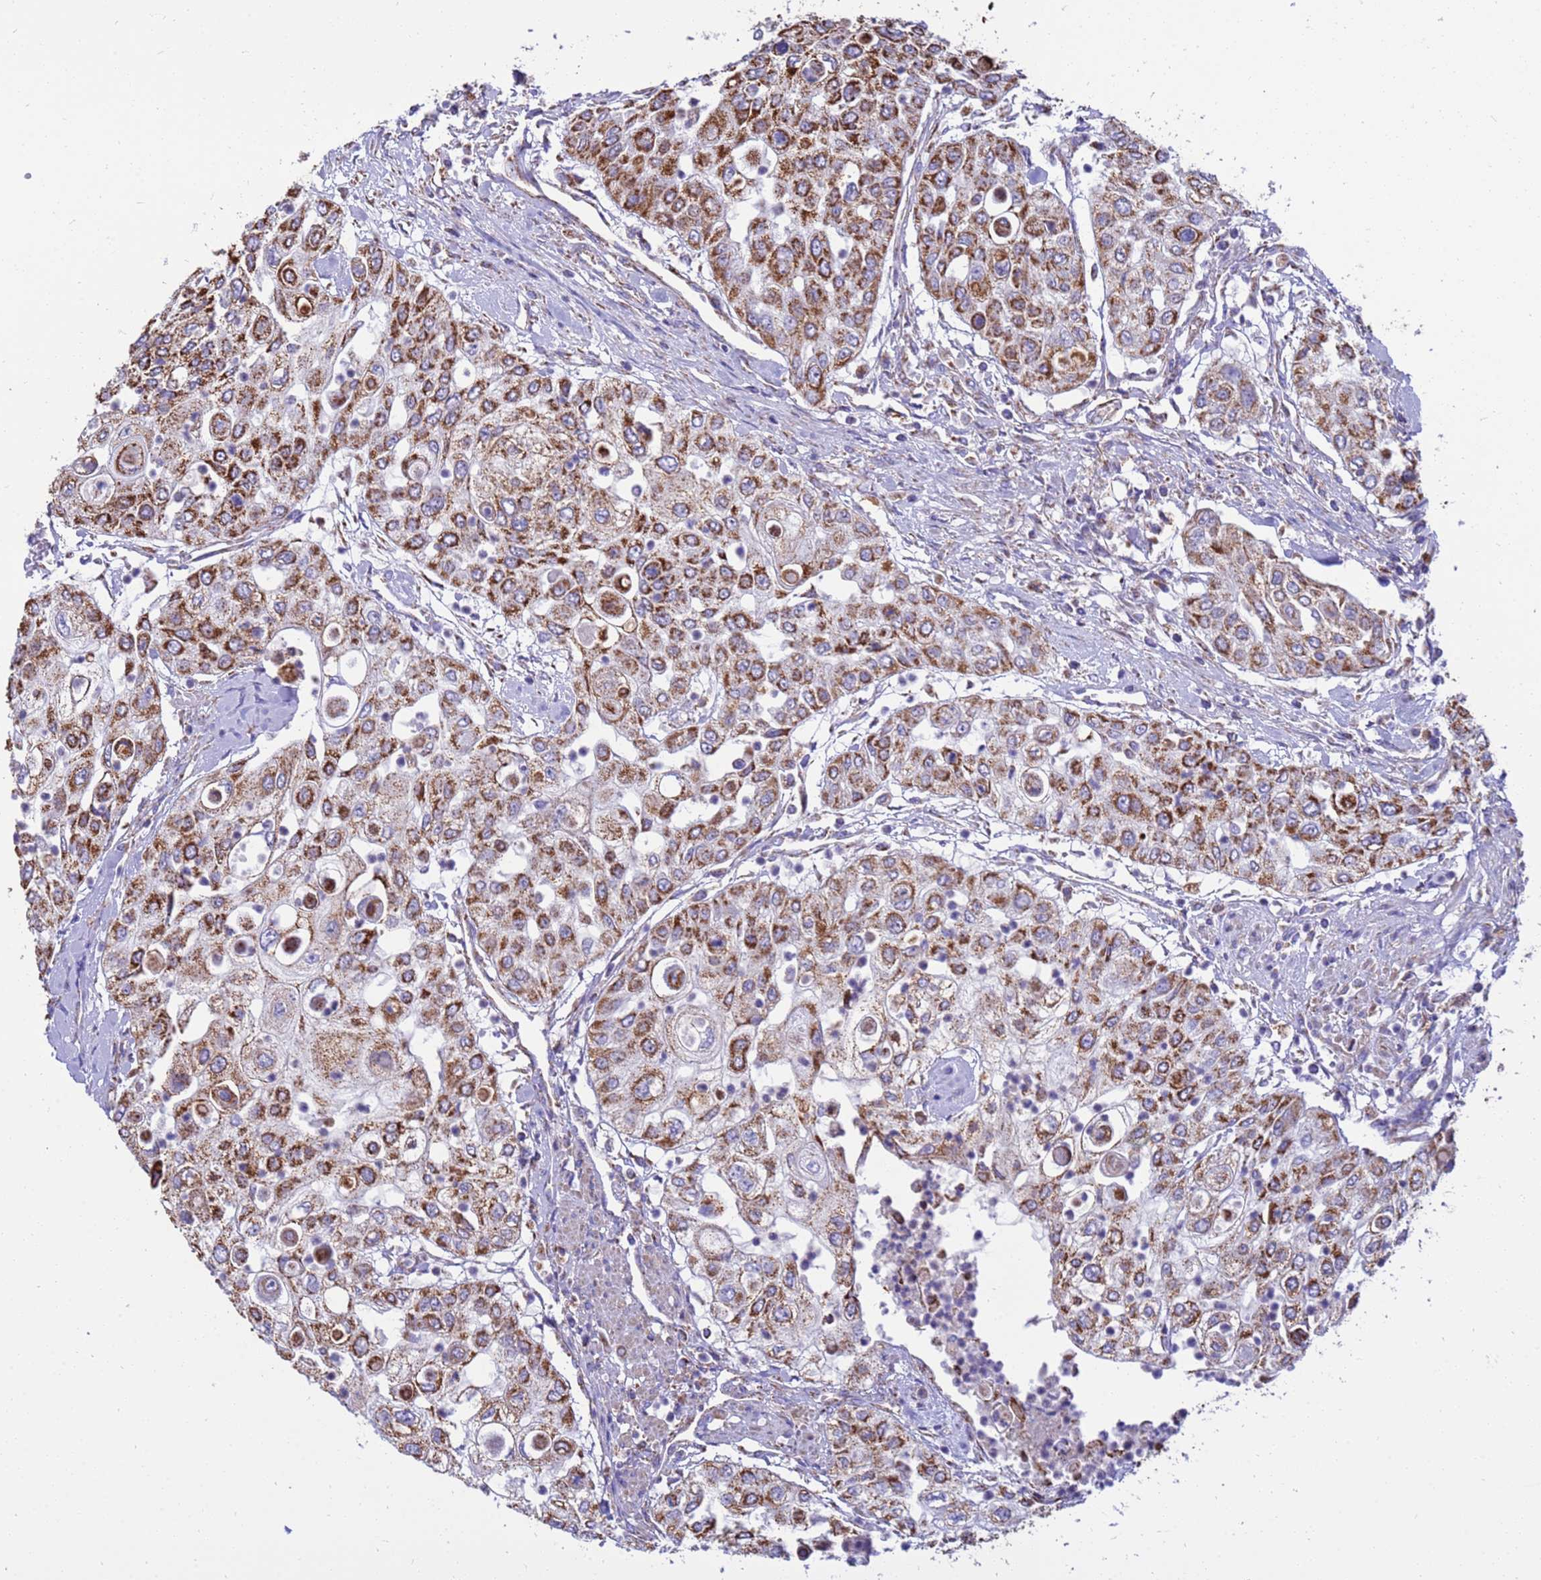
{"staining": {"intensity": "strong", "quantity": ">75%", "location": "cytoplasmic/membranous"}, "tissue": "urothelial cancer", "cell_type": "Tumor cells", "image_type": "cancer", "snomed": [{"axis": "morphology", "description": "Urothelial carcinoma, High grade"}, {"axis": "topography", "description": "Urinary bladder"}], "caption": "The immunohistochemical stain labels strong cytoplasmic/membranous positivity in tumor cells of urothelial carcinoma (high-grade) tissue. (Brightfield microscopy of DAB IHC at high magnification).", "gene": "RNF165", "patient": {"sex": "female", "age": 79}}